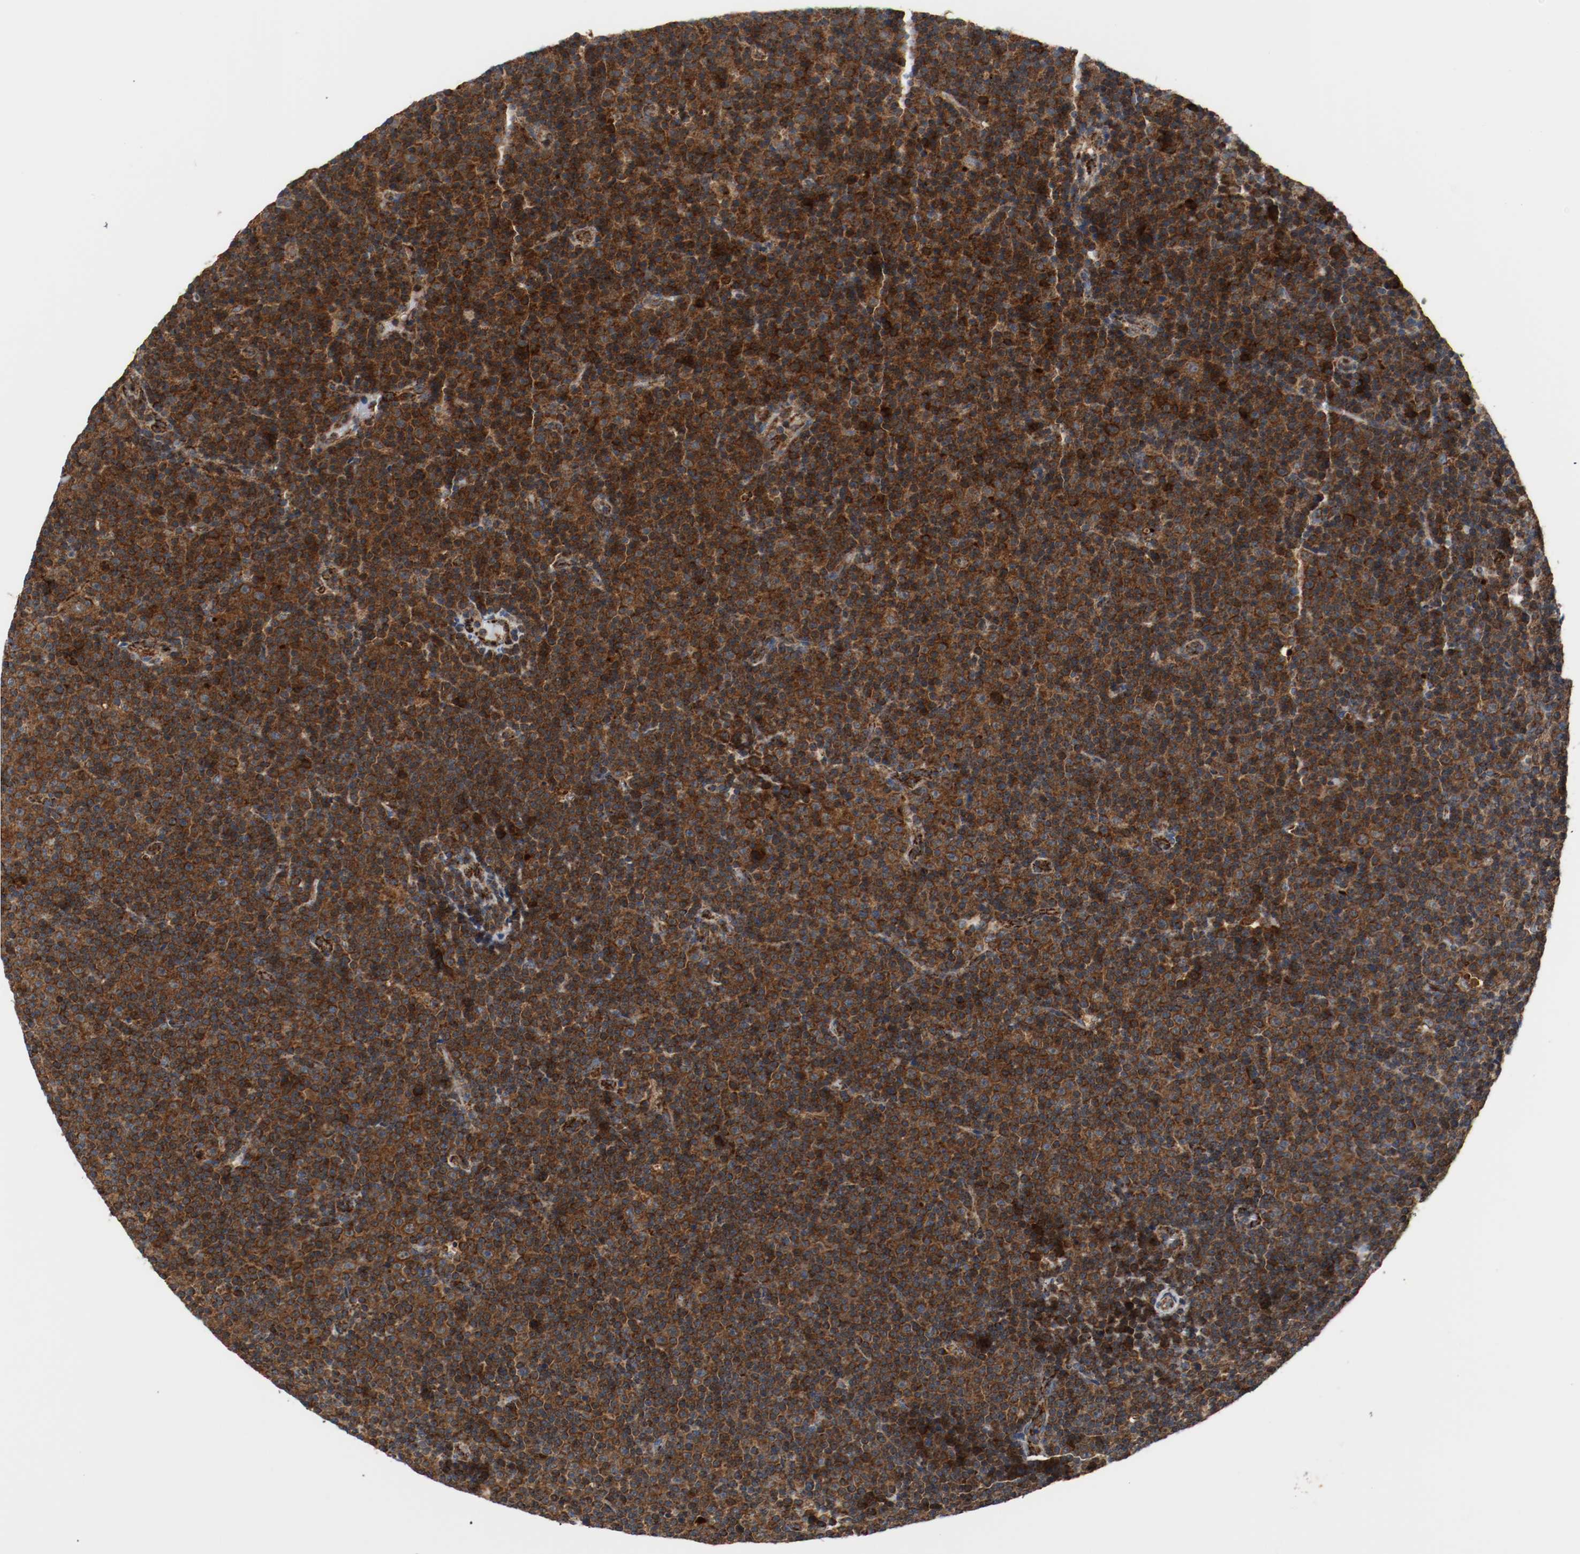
{"staining": {"intensity": "strong", "quantity": ">75%", "location": "cytoplasmic/membranous"}, "tissue": "lymphoma", "cell_type": "Tumor cells", "image_type": "cancer", "snomed": [{"axis": "morphology", "description": "Malignant lymphoma, non-Hodgkin's type, Low grade"}, {"axis": "topography", "description": "Lymph node"}], "caption": "Human lymphoma stained for a protein (brown) reveals strong cytoplasmic/membranous positive expression in about >75% of tumor cells.", "gene": "TXNRD1", "patient": {"sex": "female", "age": 67}}